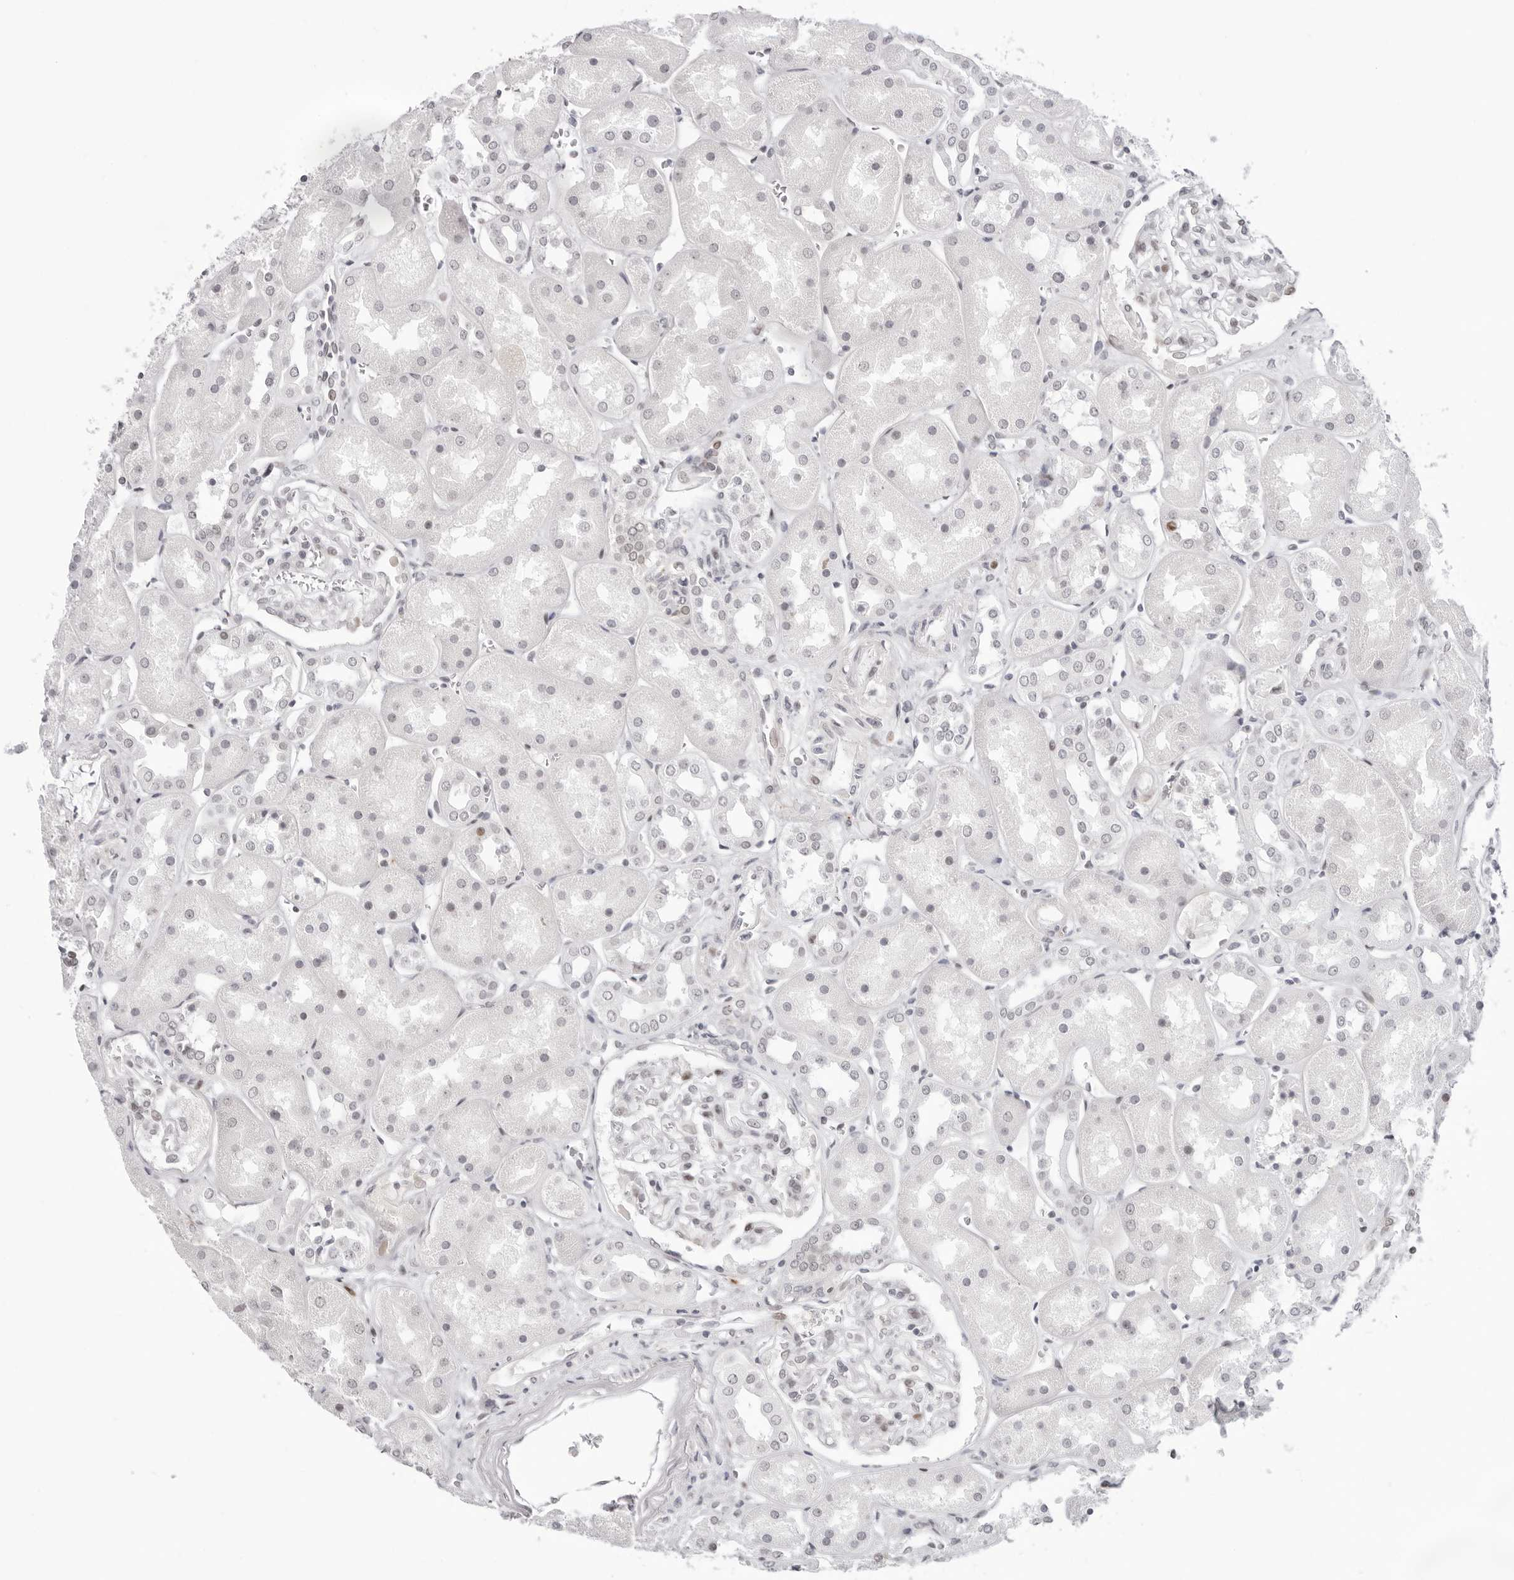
{"staining": {"intensity": "moderate", "quantity": "<25%", "location": "nuclear"}, "tissue": "kidney", "cell_type": "Cells in glomeruli", "image_type": "normal", "snomed": [{"axis": "morphology", "description": "Normal tissue, NOS"}, {"axis": "topography", "description": "Kidney"}], "caption": "High-power microscopy captured an immunohistochemistry (IHC) image of normal kidney, revealing moderate nuclear expression in about <25% of cells in glomeruli. (DAB (3,3'-diaminobenzidine) IHC with brightfield microscopy, high magnification).", "gene": "NTPCR", "patient": {"sex": "male", "age": 70}}